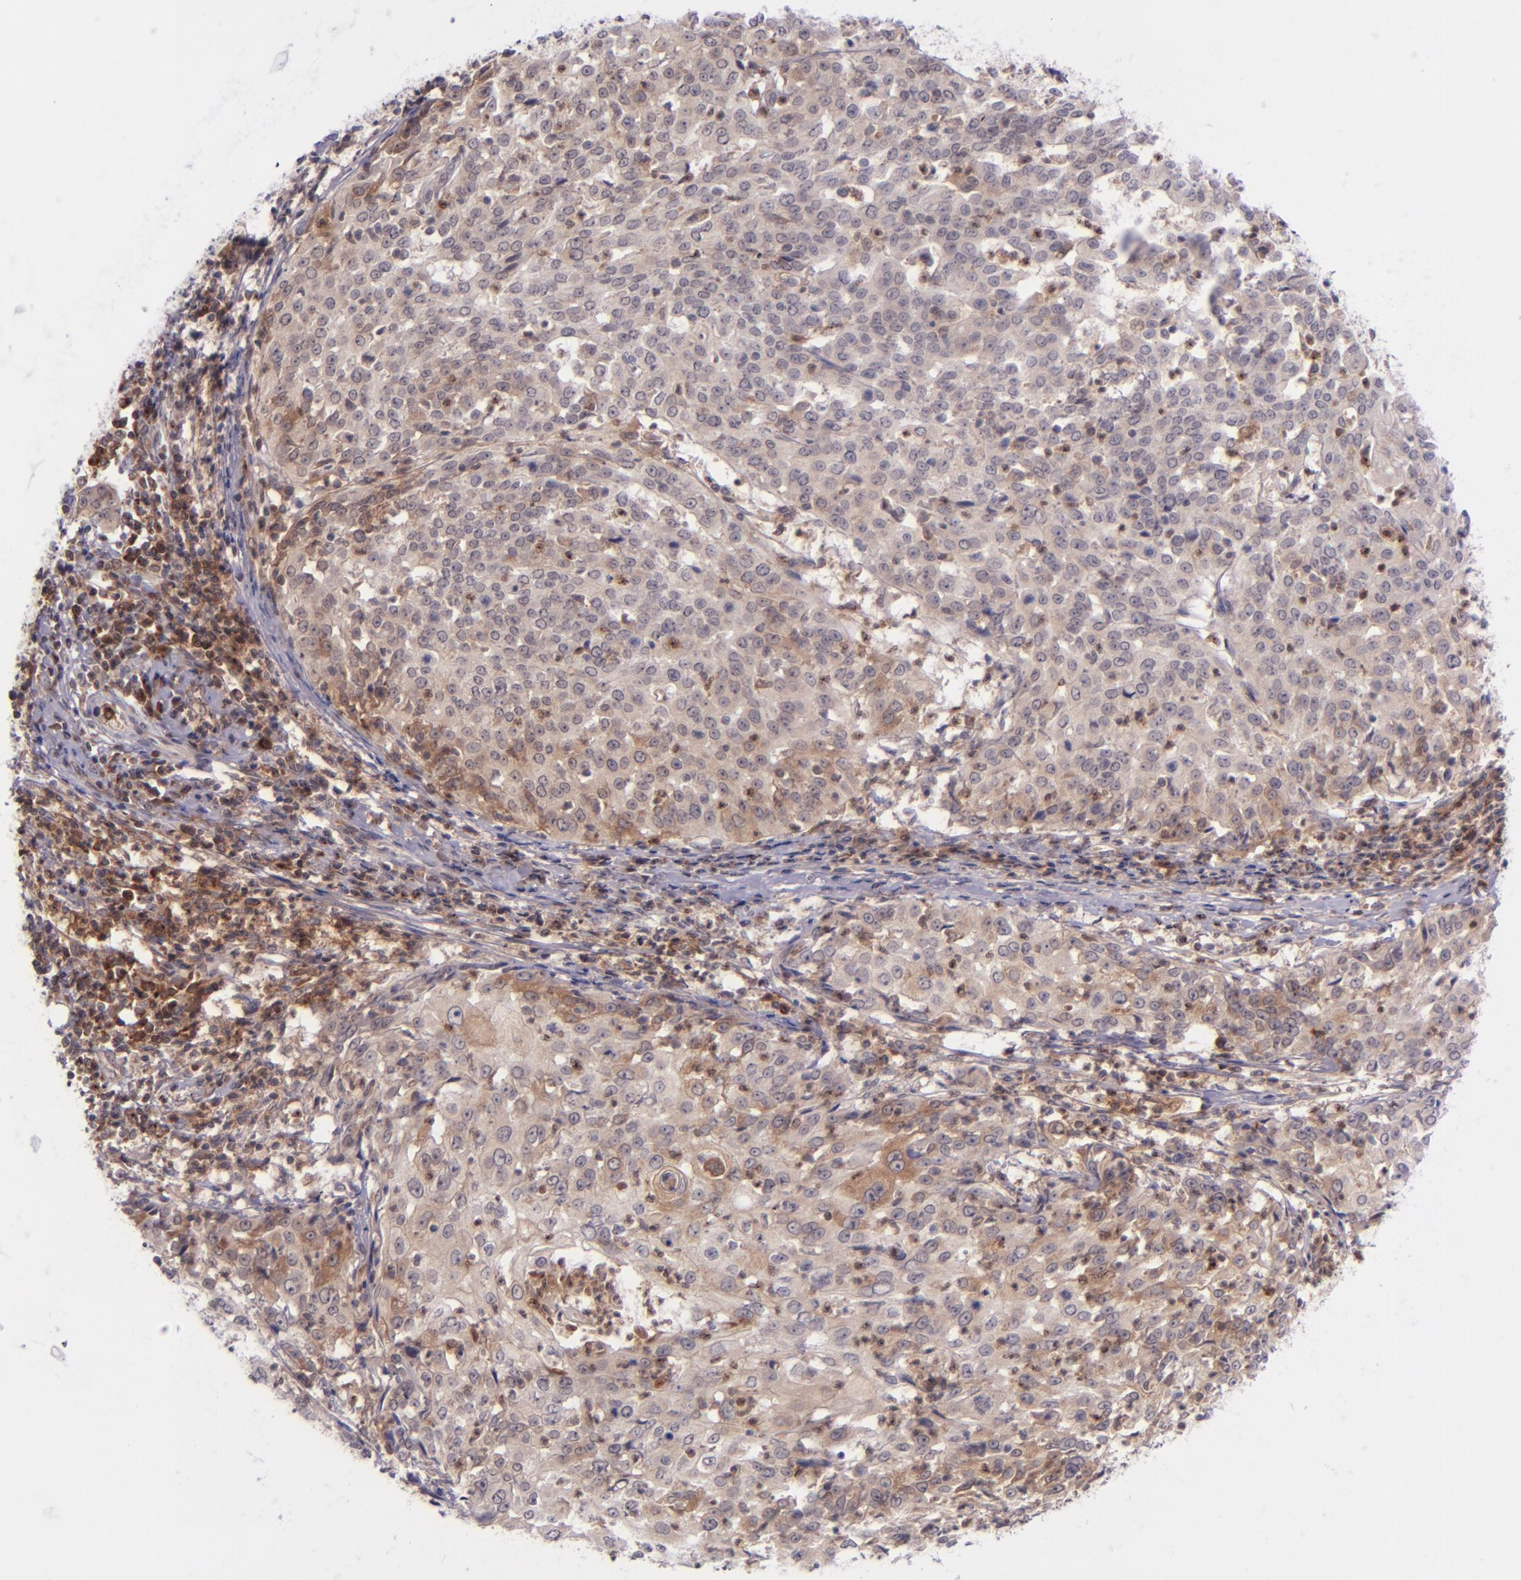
{"staining": {"intensity": "weak", "quantity": "25%-75%", "location": "cytoplasmic/membranous"}, "tissue": "cervical cancer", "cell_type": "Tumor cells", "image_type": "cancer", "snomed": [{"axis": "morphology", "description": "Squamous cell carcinoma, NOS"}, {"axis": "topography", "description": "Cervix"}], "caption": "DAB immunohistochemical staining of cervical cancer shows weak cytoplasmic/membranous protein expression in approximately 25%-75% of tumor cells. (DAB = brown stain, brightfield microscopy at high magnification).", "gene": "SELL", "patient": {"sex": "female", "age": 39}}